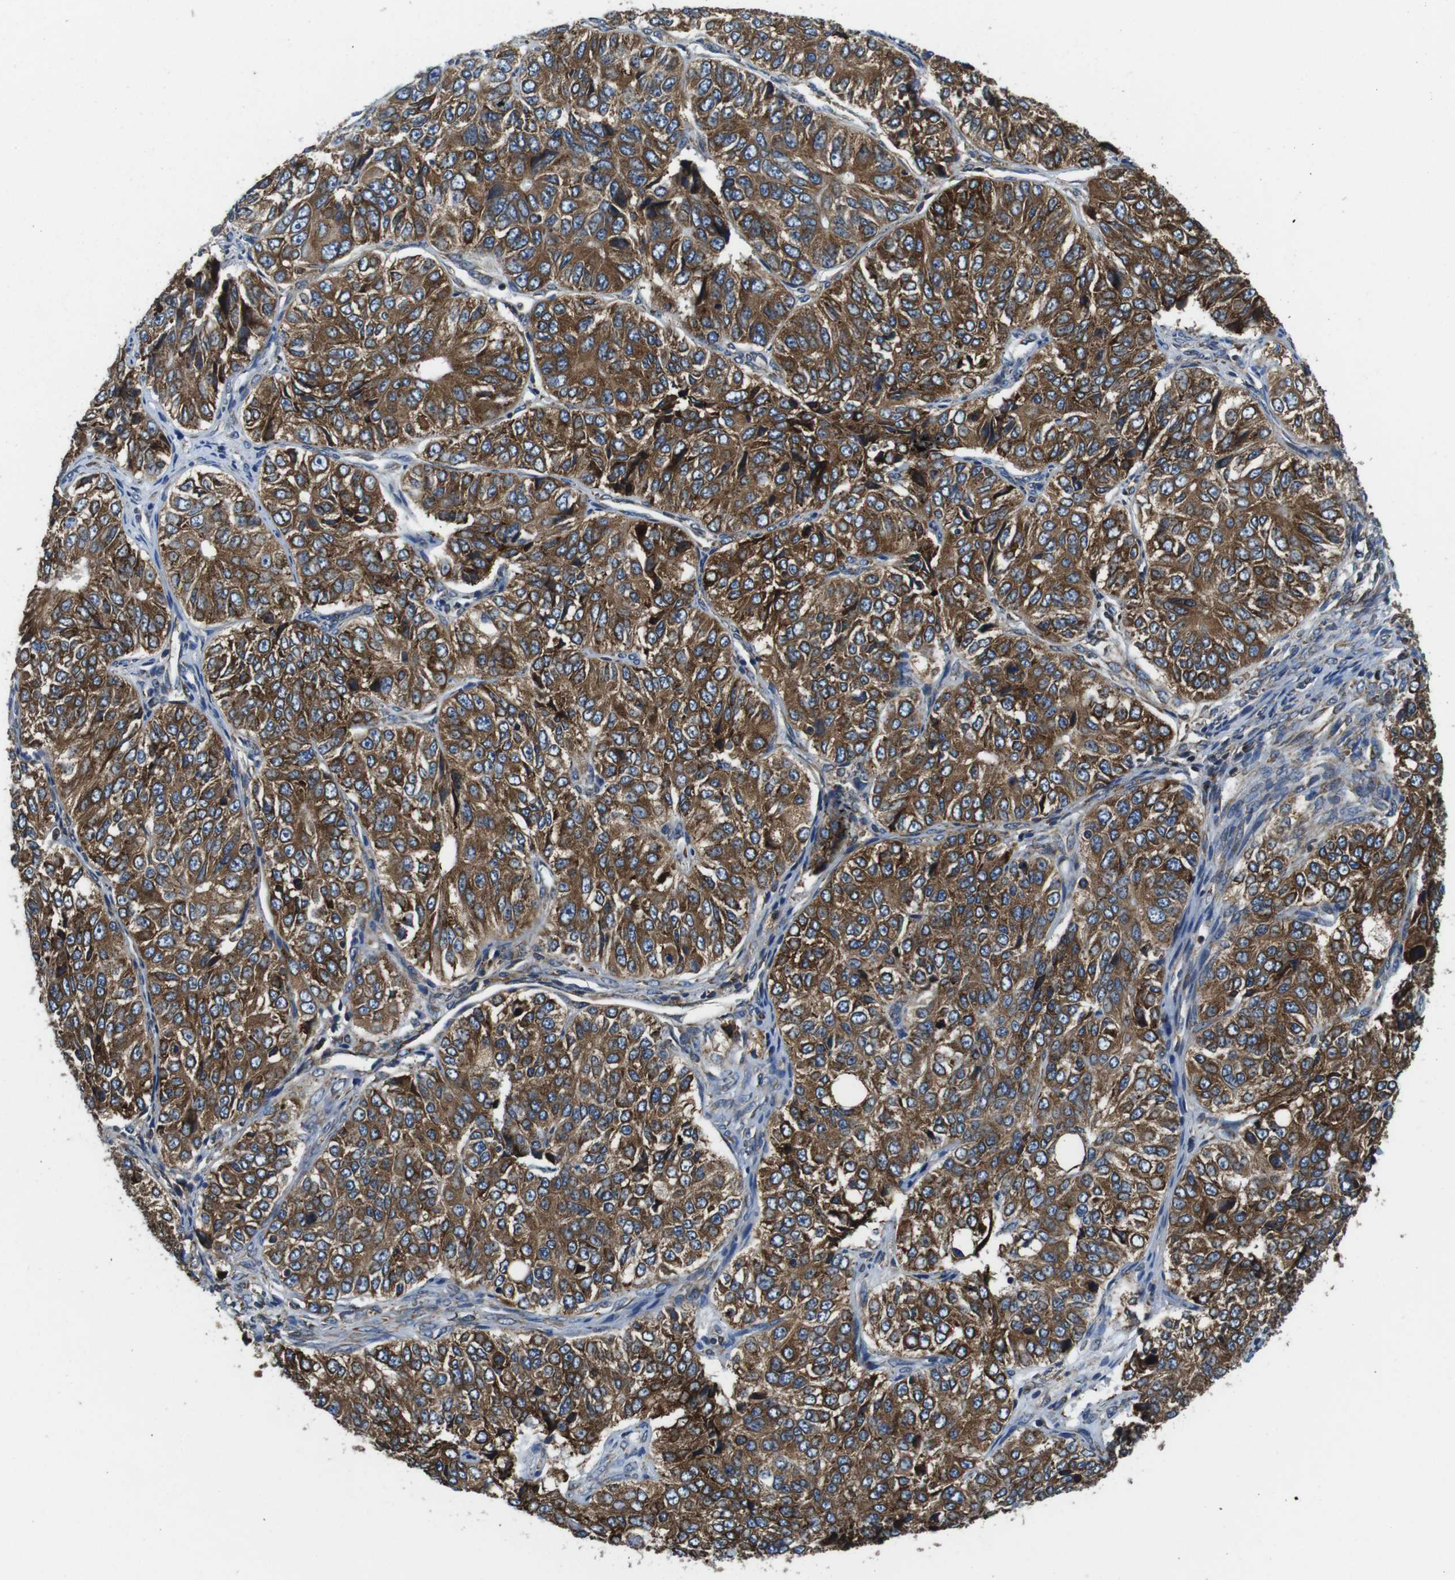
{"staining": {"intensity": "strong", "quantity": ">75%", "location": "cytoplasmic/membranous"}, "tissue": "ovarian cancer", "cell_type": "Tumor cells", "image_type": "cancer", "snomed": [{"axis": "morphology", "description": "Carcinoma, endometroid"}, {"axis": "topography", "description": "Ovary"}], "caption": "Ovarian cancer tissue exhibits strong cytoplasmic/membranous positivity in about >75% of tumor cells, visualized by immunohistochemistry.", "gene": "UGGT1", "patient": {"sex": "female", "age": 51}}